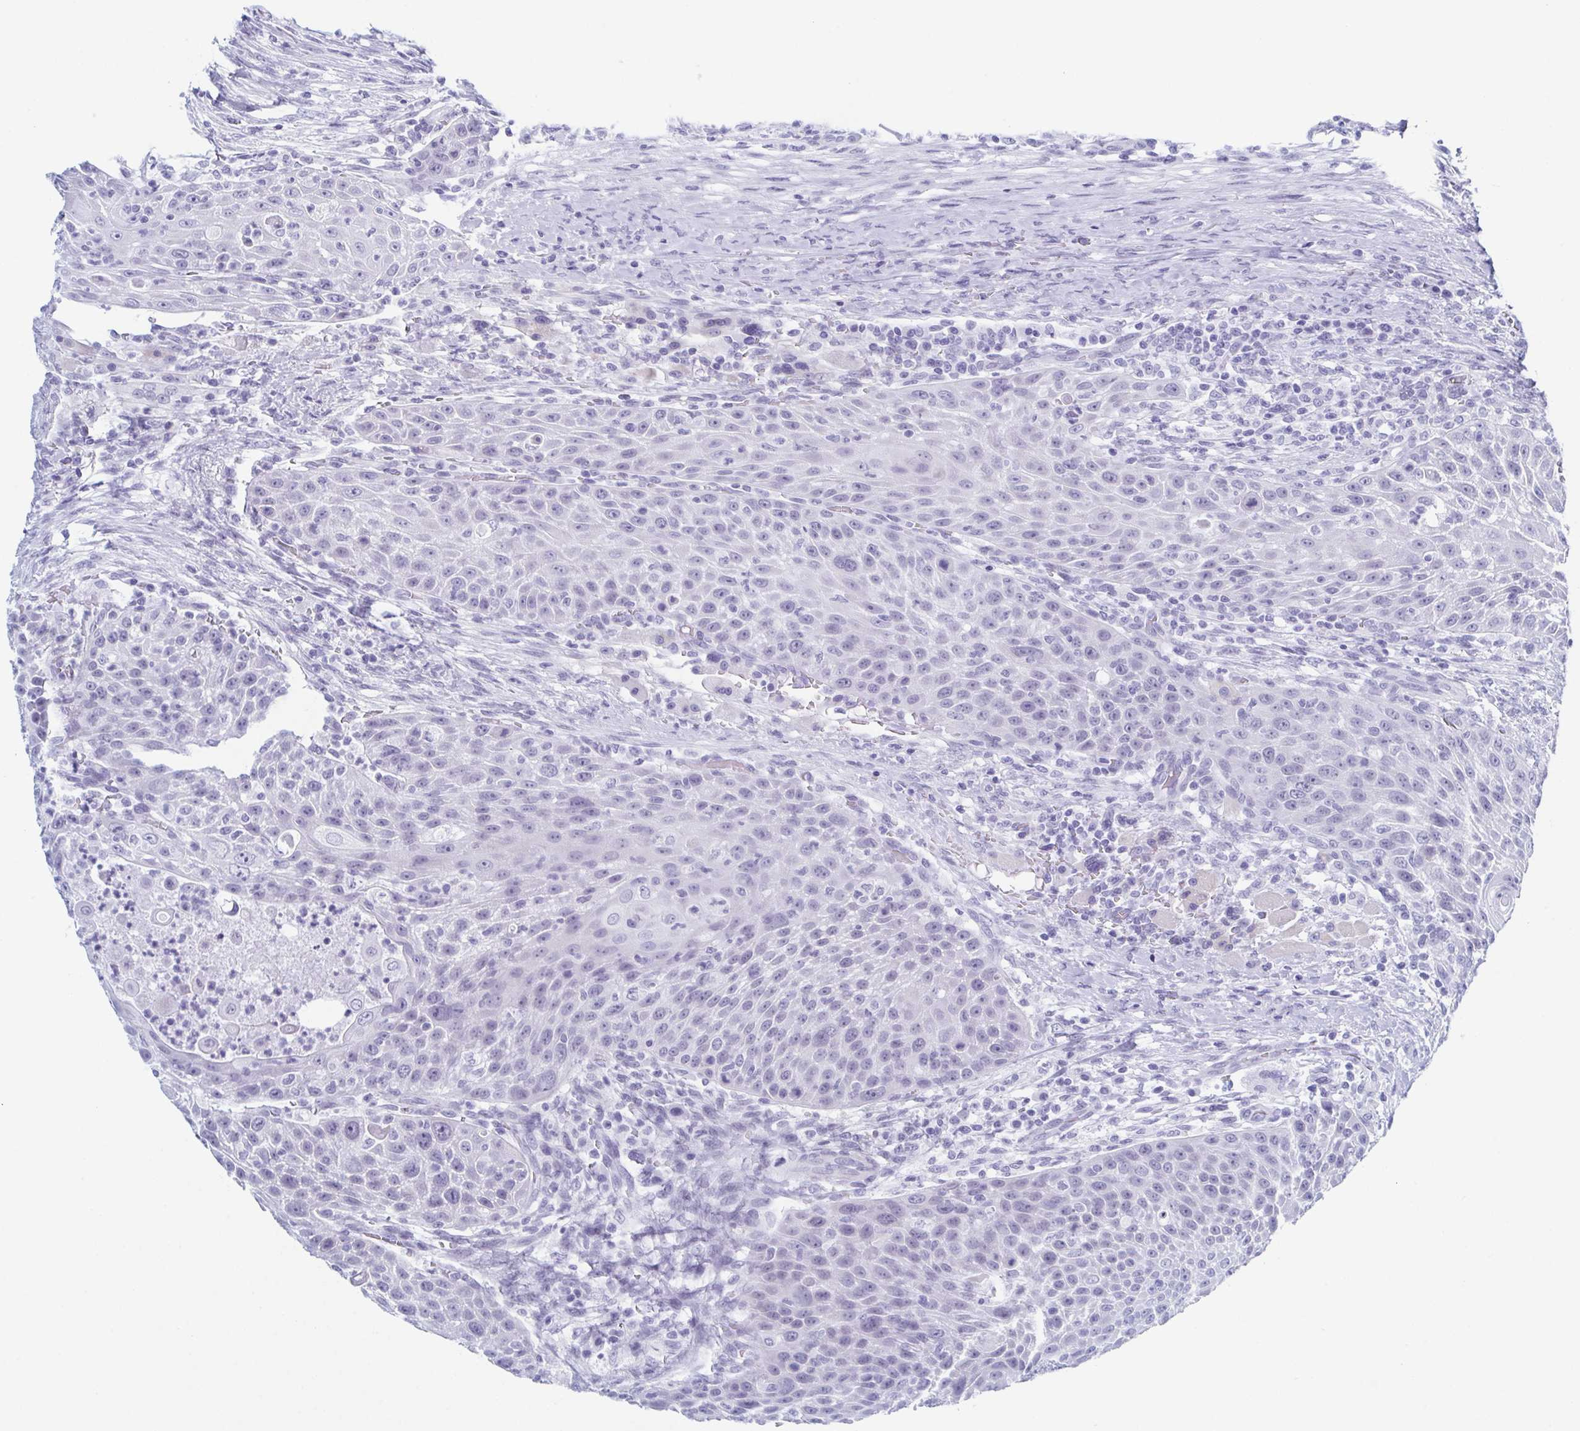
{"staining": {"intensity": "negative", "quantity": "none", "location": "none"}, "tissue": "head and neck cancer", "cell_type": "Tumor cells", "image_type": "cancer", "snomed": [{"axis": "morphology", "description": "Squamous cell carcinoma, NOS"}, {"axis": "topography", "description": "Head-Neck"}], "caption": "High power microscopy micrograph of an IHC image of head and neck cancer (squamous cell carcinoma), revealing no significant expression in tumor cells.", "gene": "ZFP64", "patient": {"sex": "male", "age": 69}}